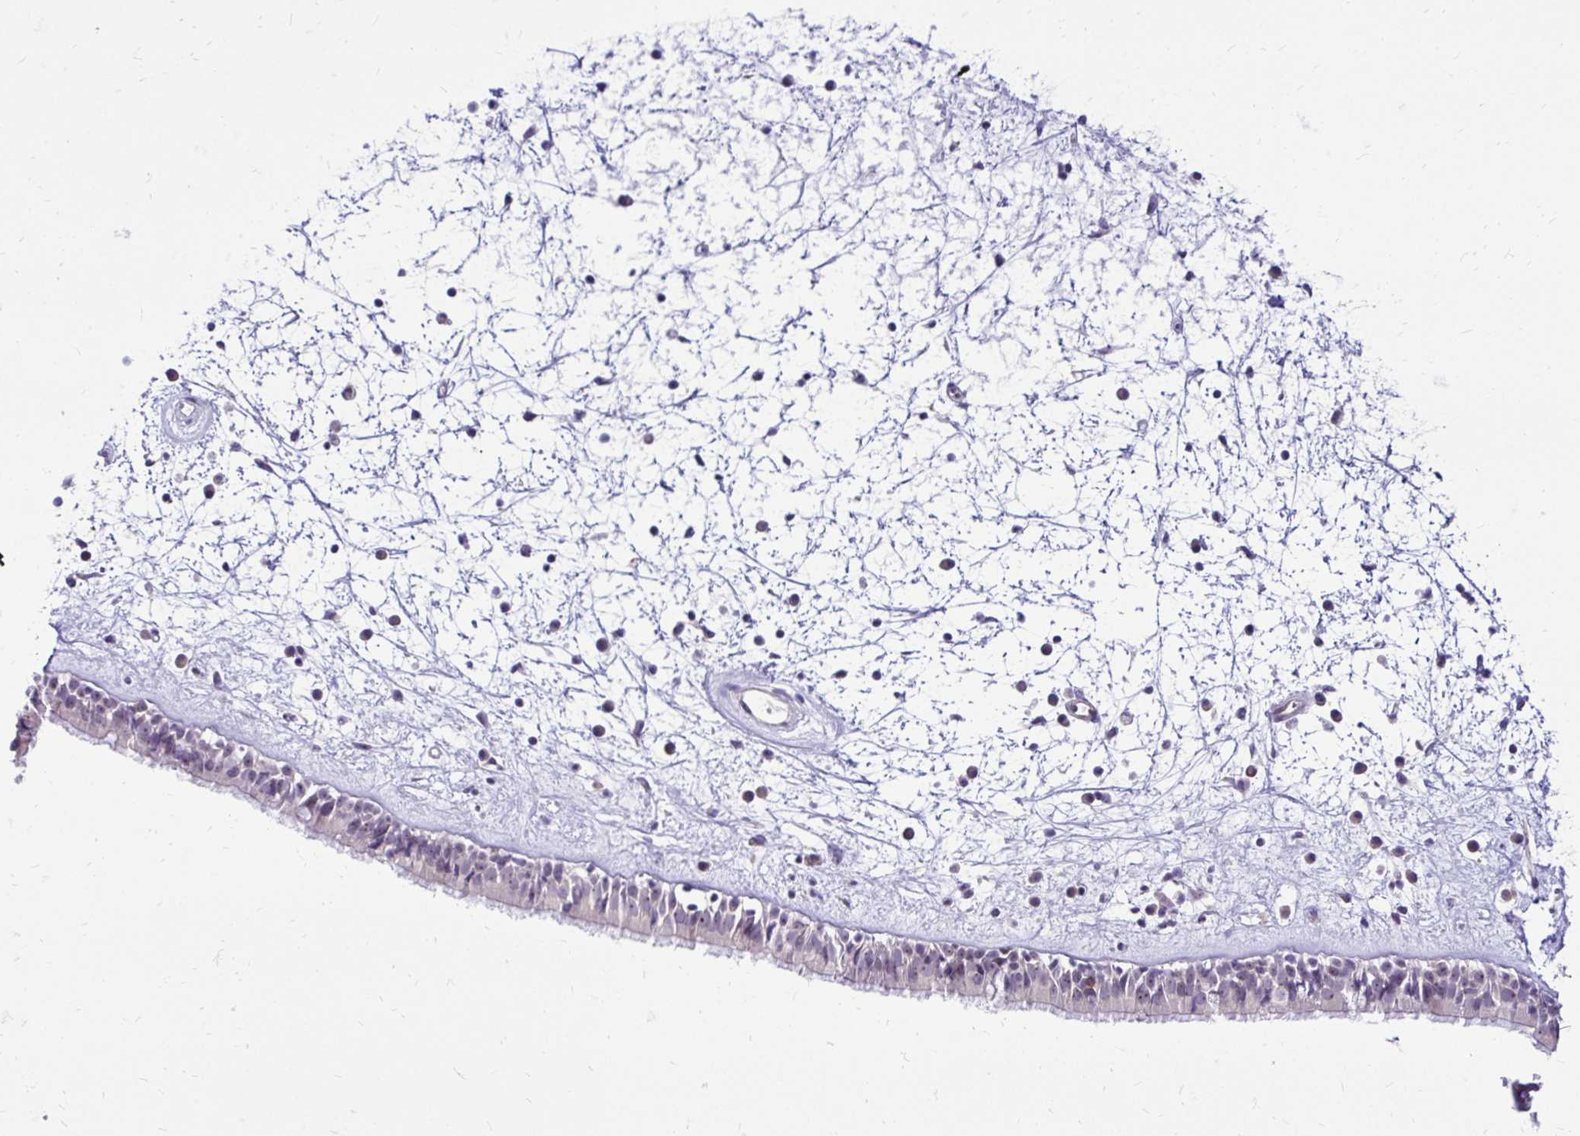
{"staining": {"intensity": "moderate", "quantity": "25%-75%", "location": "cytoplasmic/membranous"}, "tissue": "nasopharynx", "cell_type": "Respiratory epithelial cells", "image_type": "normal", "snomed": [{"axis": "morphology", "description": "Normal tissue, NOS"}, {"axis": "topography", "description": "Nasopharynx"}], "caption": "Brown immunohistochemical staining in unremarkable nasopharynx demonstrates moderate cytoplasmic/membranous expression in approximately 25%-75% of respiratory epithelial cells.", "gene": "NIFK", "patient": {"sex": "male", "age": 24}}